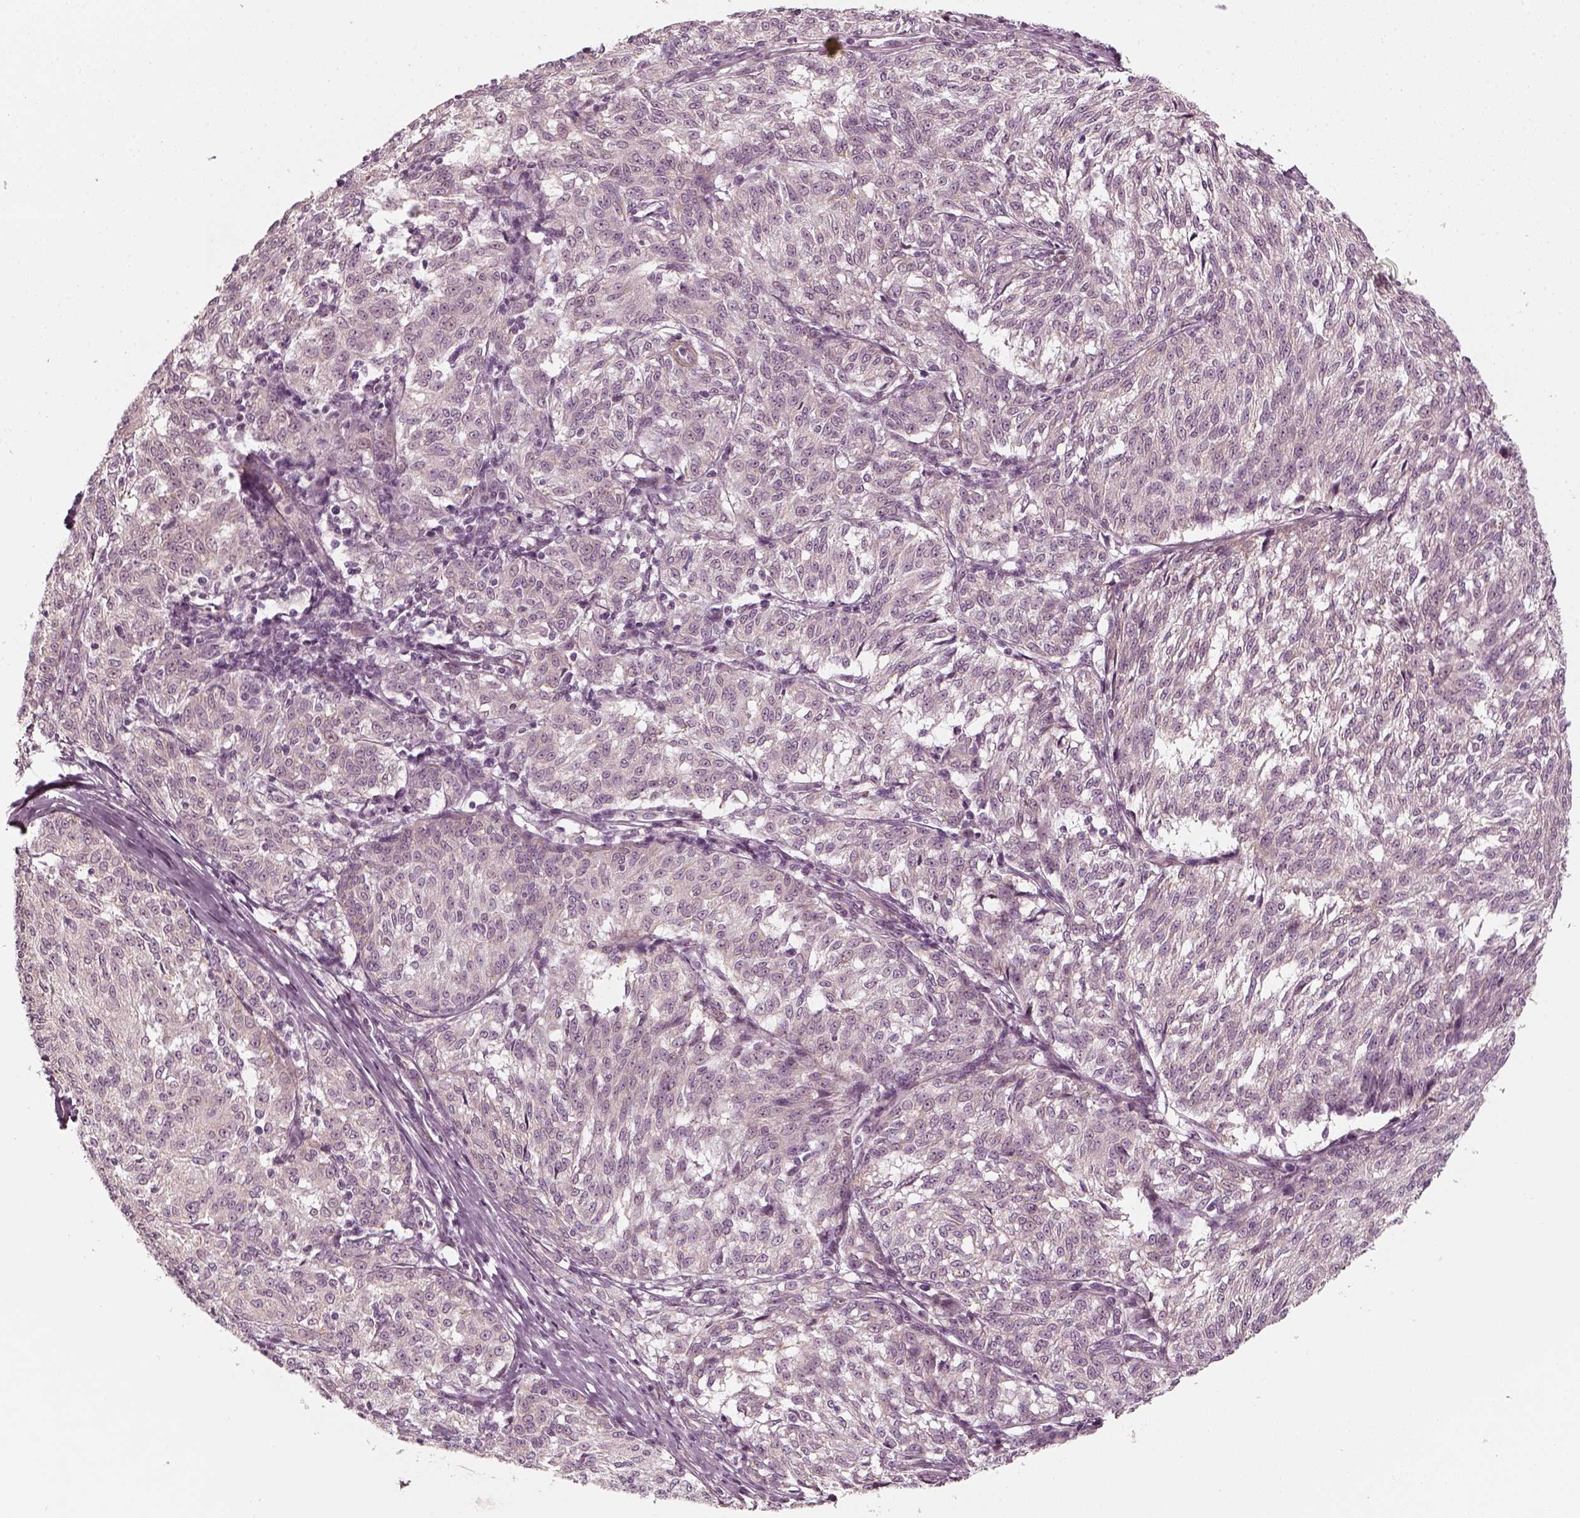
{"staining": {"intensity": "negative", "quantity": "none", "location": "none"}, "tissue": "melanoma", "cell_type": "Tumor cells", "image_type": "cancer", "snomed": [{"axis": "morphology", "description": "Malignant melanoma, NOS"}, {"axis": "topography", "description": "Skin"}], "caption": "Melanoma was stained to show a protein in brown. There is no significant staining in tumor cells.", "gene": "LAMB2", "patient": {"sex": "female", "age": 72}}